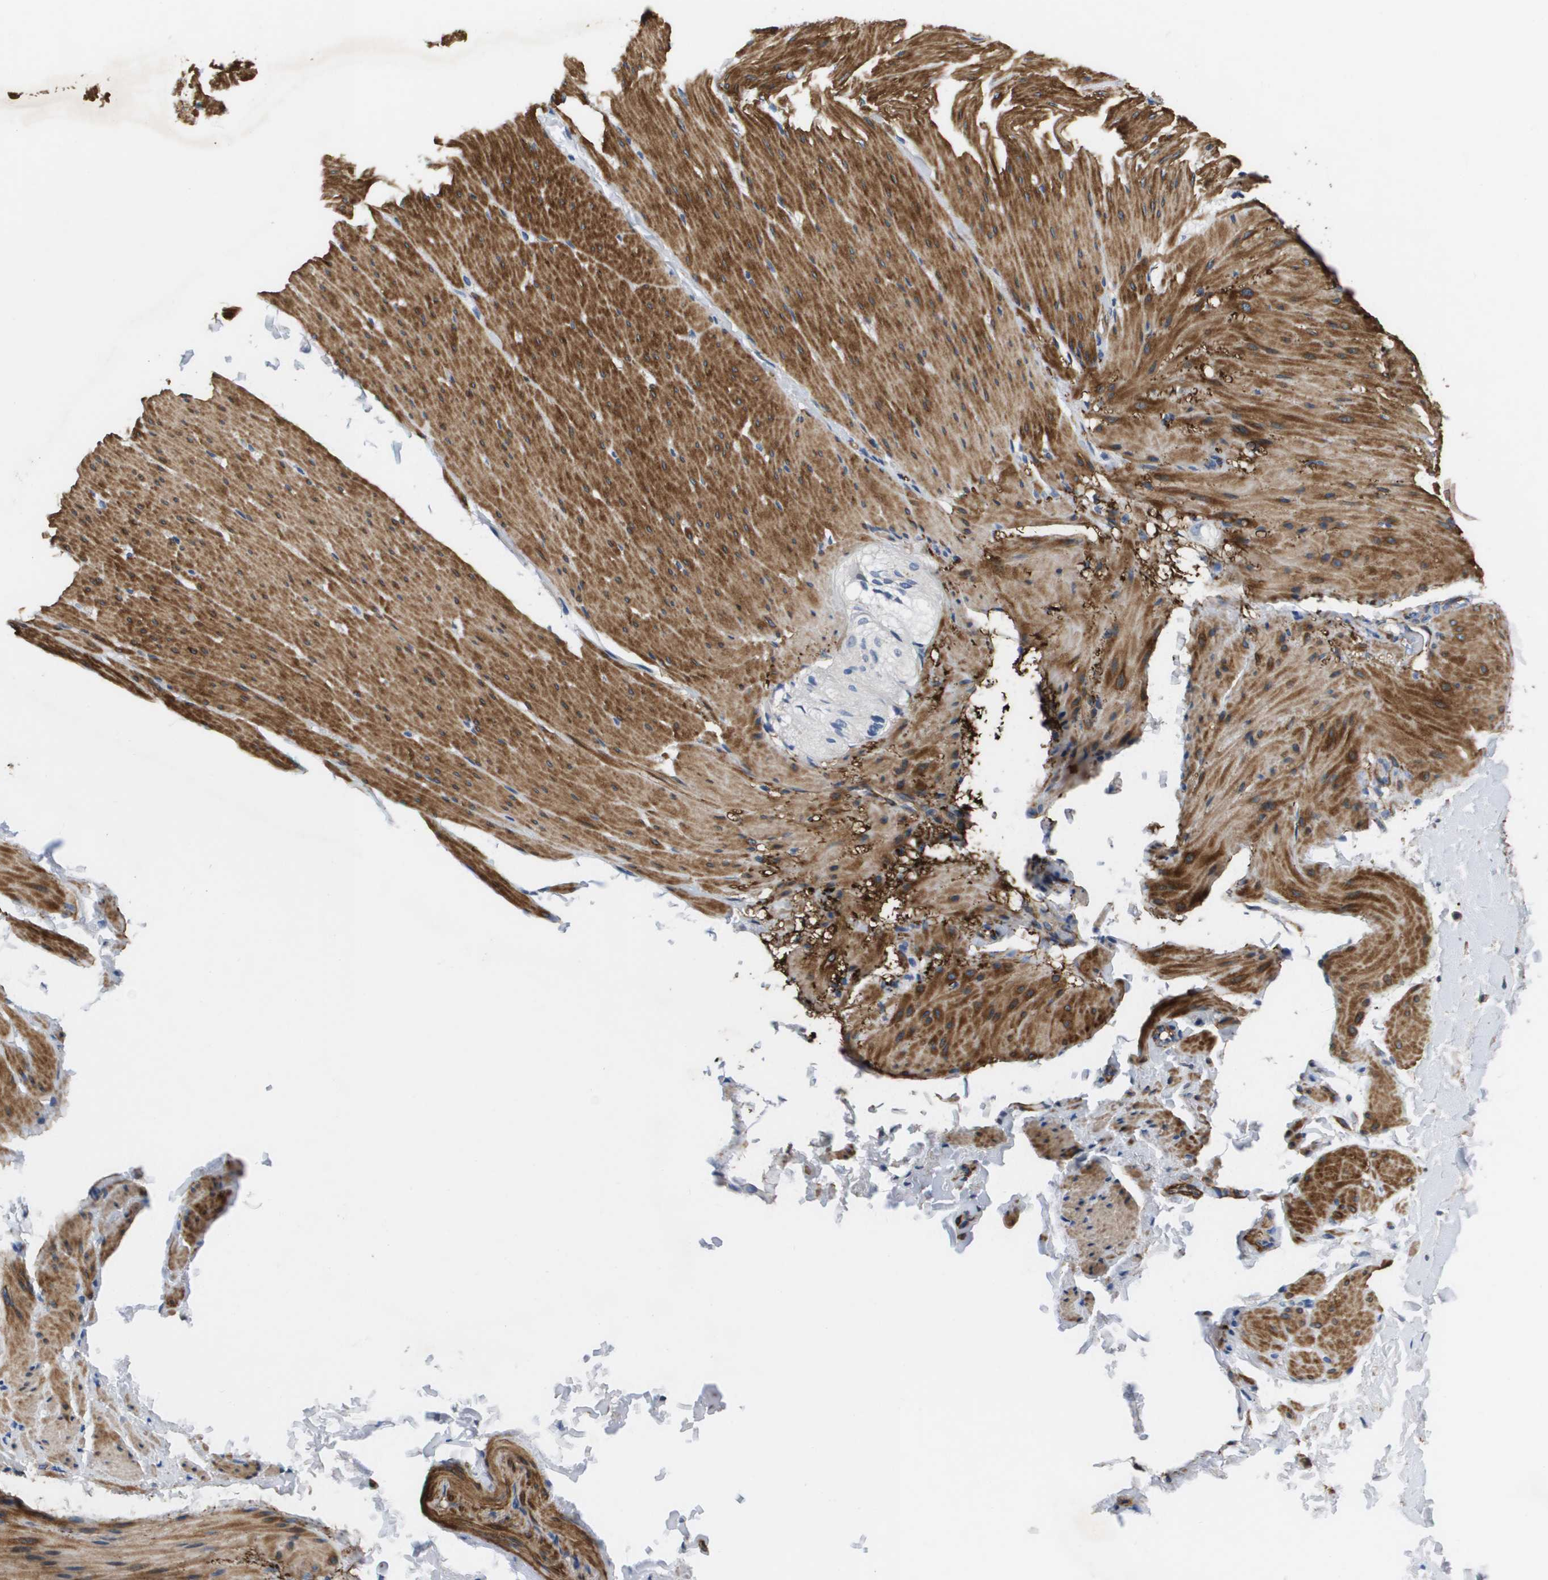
{"staining": {"intensity": "strong", "quantity": ">75%", "location": "cytoplasmic/membranous"}, "tissue": "smooth muscle", "cell_type": "Smooth muscle cells", "image_type": "normal", "snomed": [{"axis": "morphology", "description": "Normal tissue, NOS"}, {"axis": "topography", "description": "Smooth muscle"}, {"axis": "topography", "description": "Colon"}], "caption": "Immunohistochemical staining of benign human smooth muscle displays >75% levels of strong cytoplasmic/membranous protein positivity in about >75% of smooth muscle cells. The protein of interest is stained brown, and the nuclei are stained in blue (DAB IHC with brightfield microscopy, high magnification).", "gene": "LPP", "patient": {"sex": "male", "age": 67}}